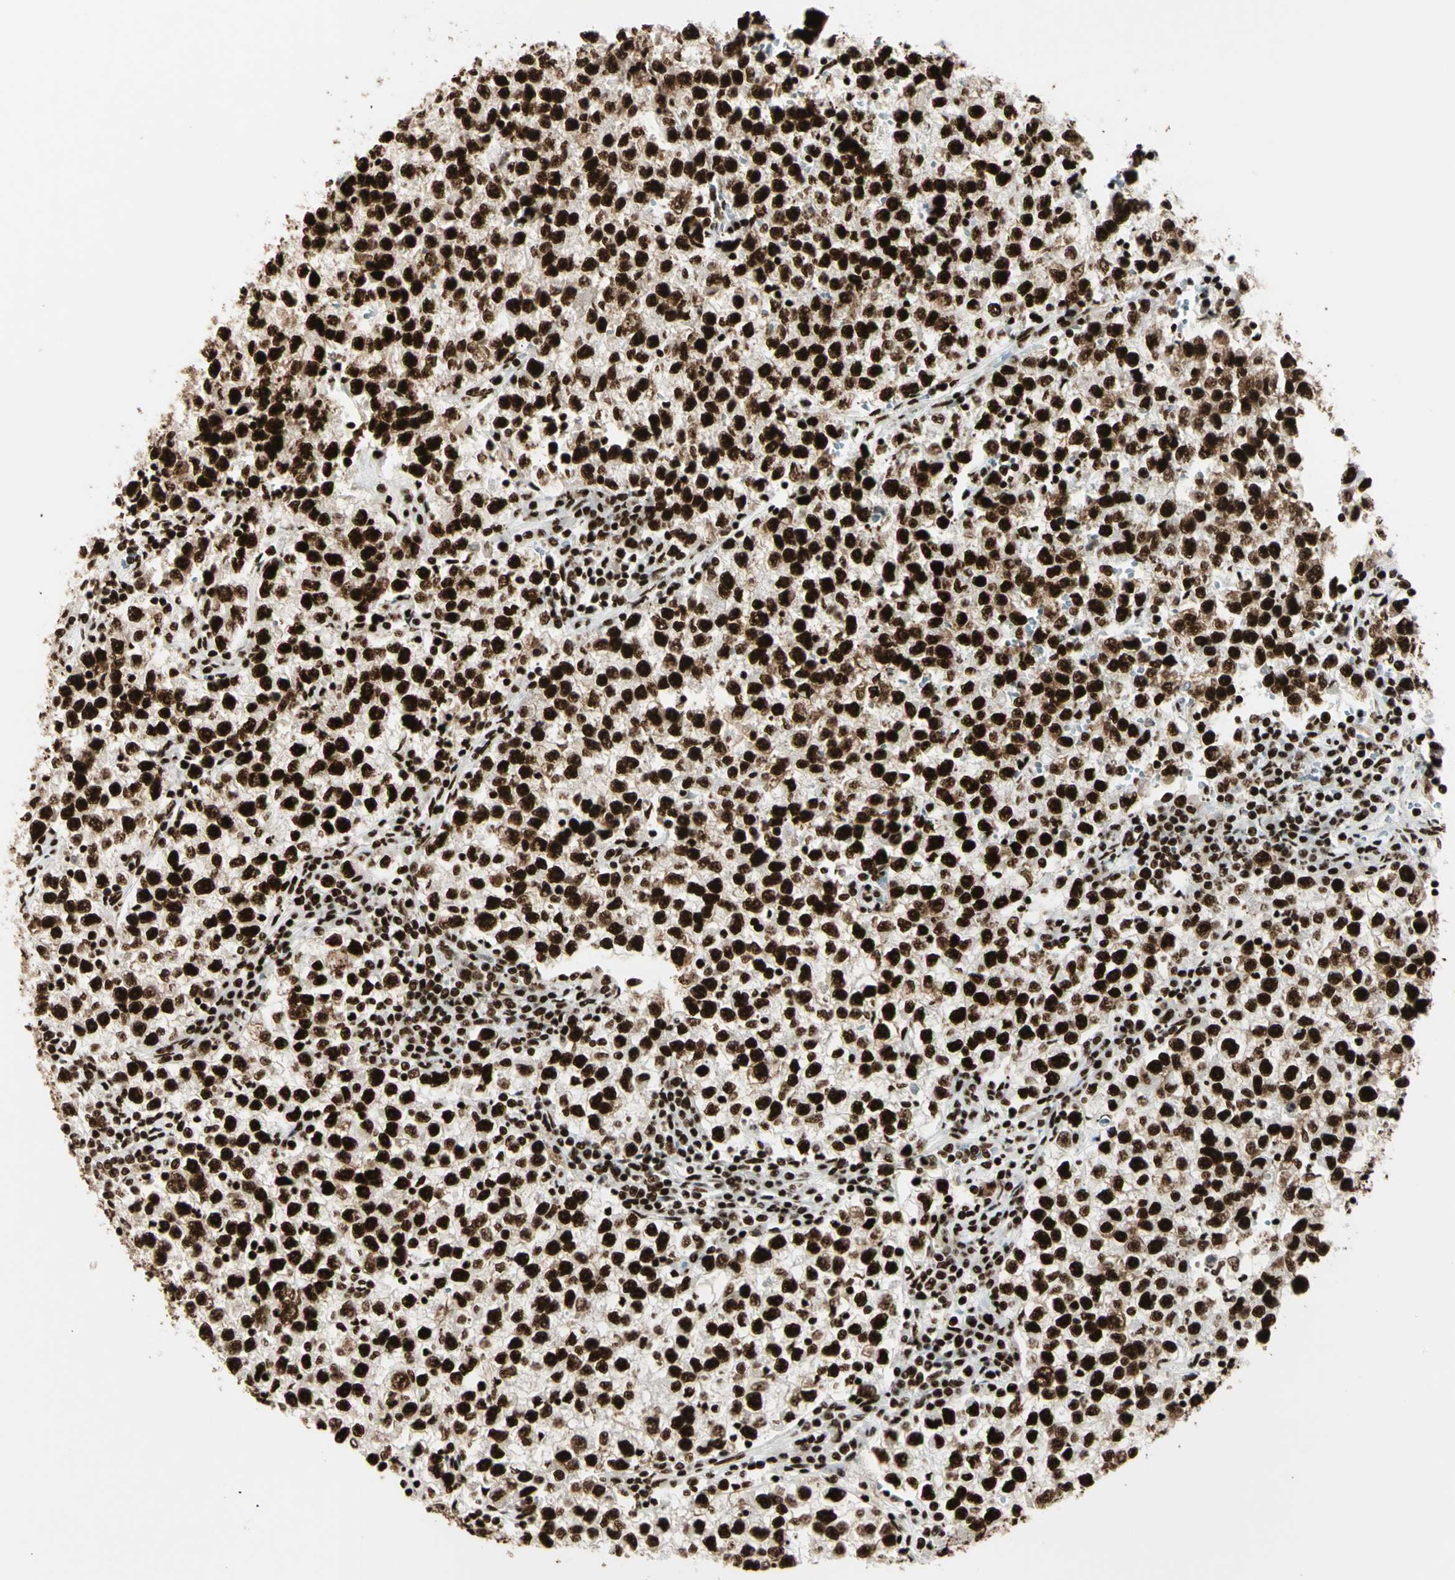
{"staining": {"intensity": "strong", "quantity": ">75%", "location": "nuclear"}, "tissue": "testis cancer", "cell_type": "Tumor cells", "image_type": "cancer", "snomed": [{"axis": "morphology", "description": "Seminoma, NOS"}, {"axis": "topography", "description": "Testis"}], "caption": "Immunohistochemical staining of testis seminoma displays high levels of strong nuclear protein expression in about >75% of tumor cells.", "gene": "CCAR1", "patient": {"sex": "male", "age": 22}}